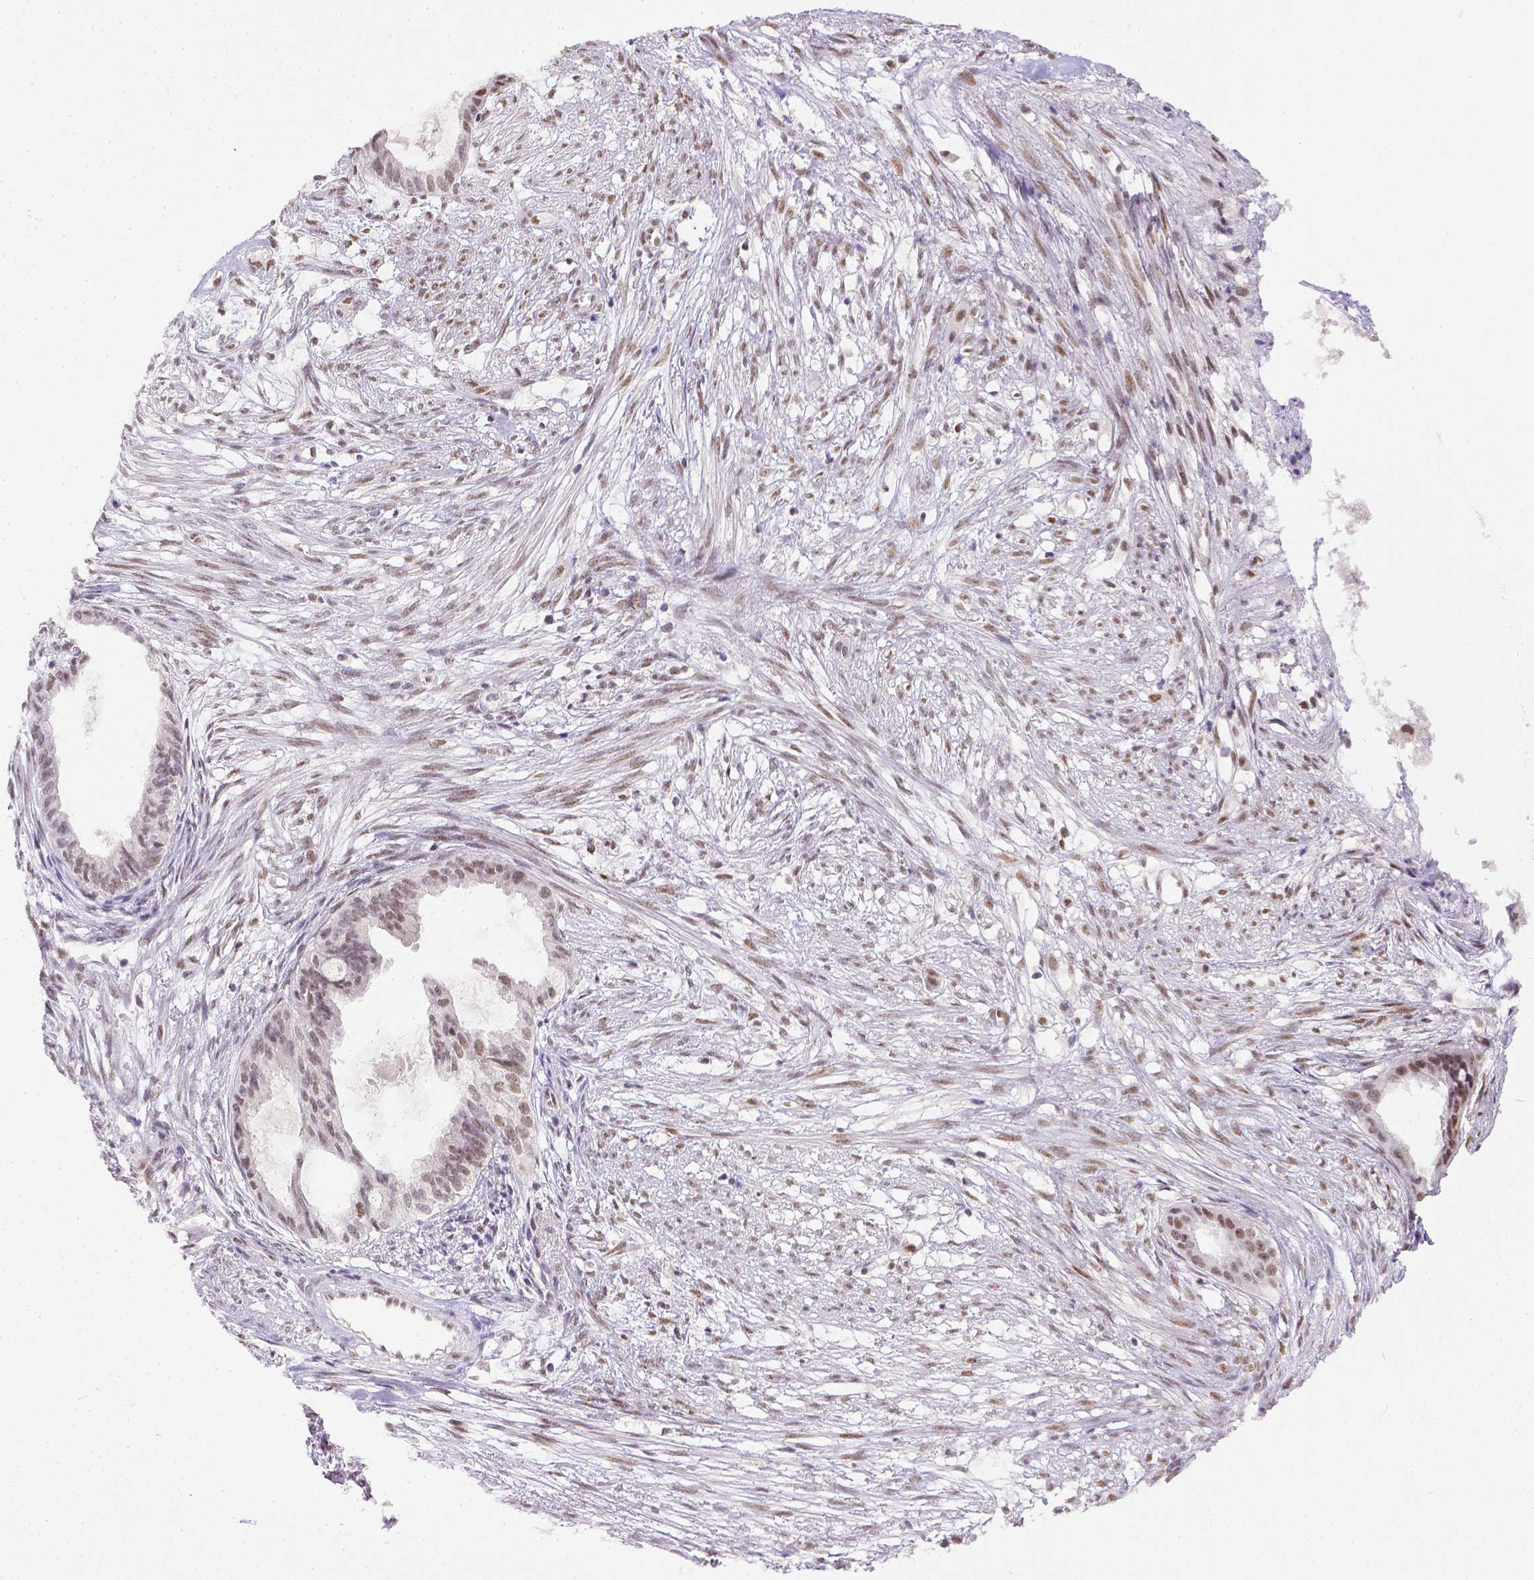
{"staining": {"intensity": "moderate", "quantity": ">75%", "location": "nuclear"}, "tissue": "endometrial cancer", "cell_type": "Tumor cells", "image_type": "cancer", "snomed": [{"axis": "morphology", "description": "Adenocarcinoma, NOS"}, {"axis": "topography", "description": "Endometrium"}], "caption": "Moderate nuclear positivity for a protein is present in approximately >75% of tumor cells of endometrial cancer using IHC.", "gene": "ERCC1", "patient": {"sex": "female", "age": 86}}